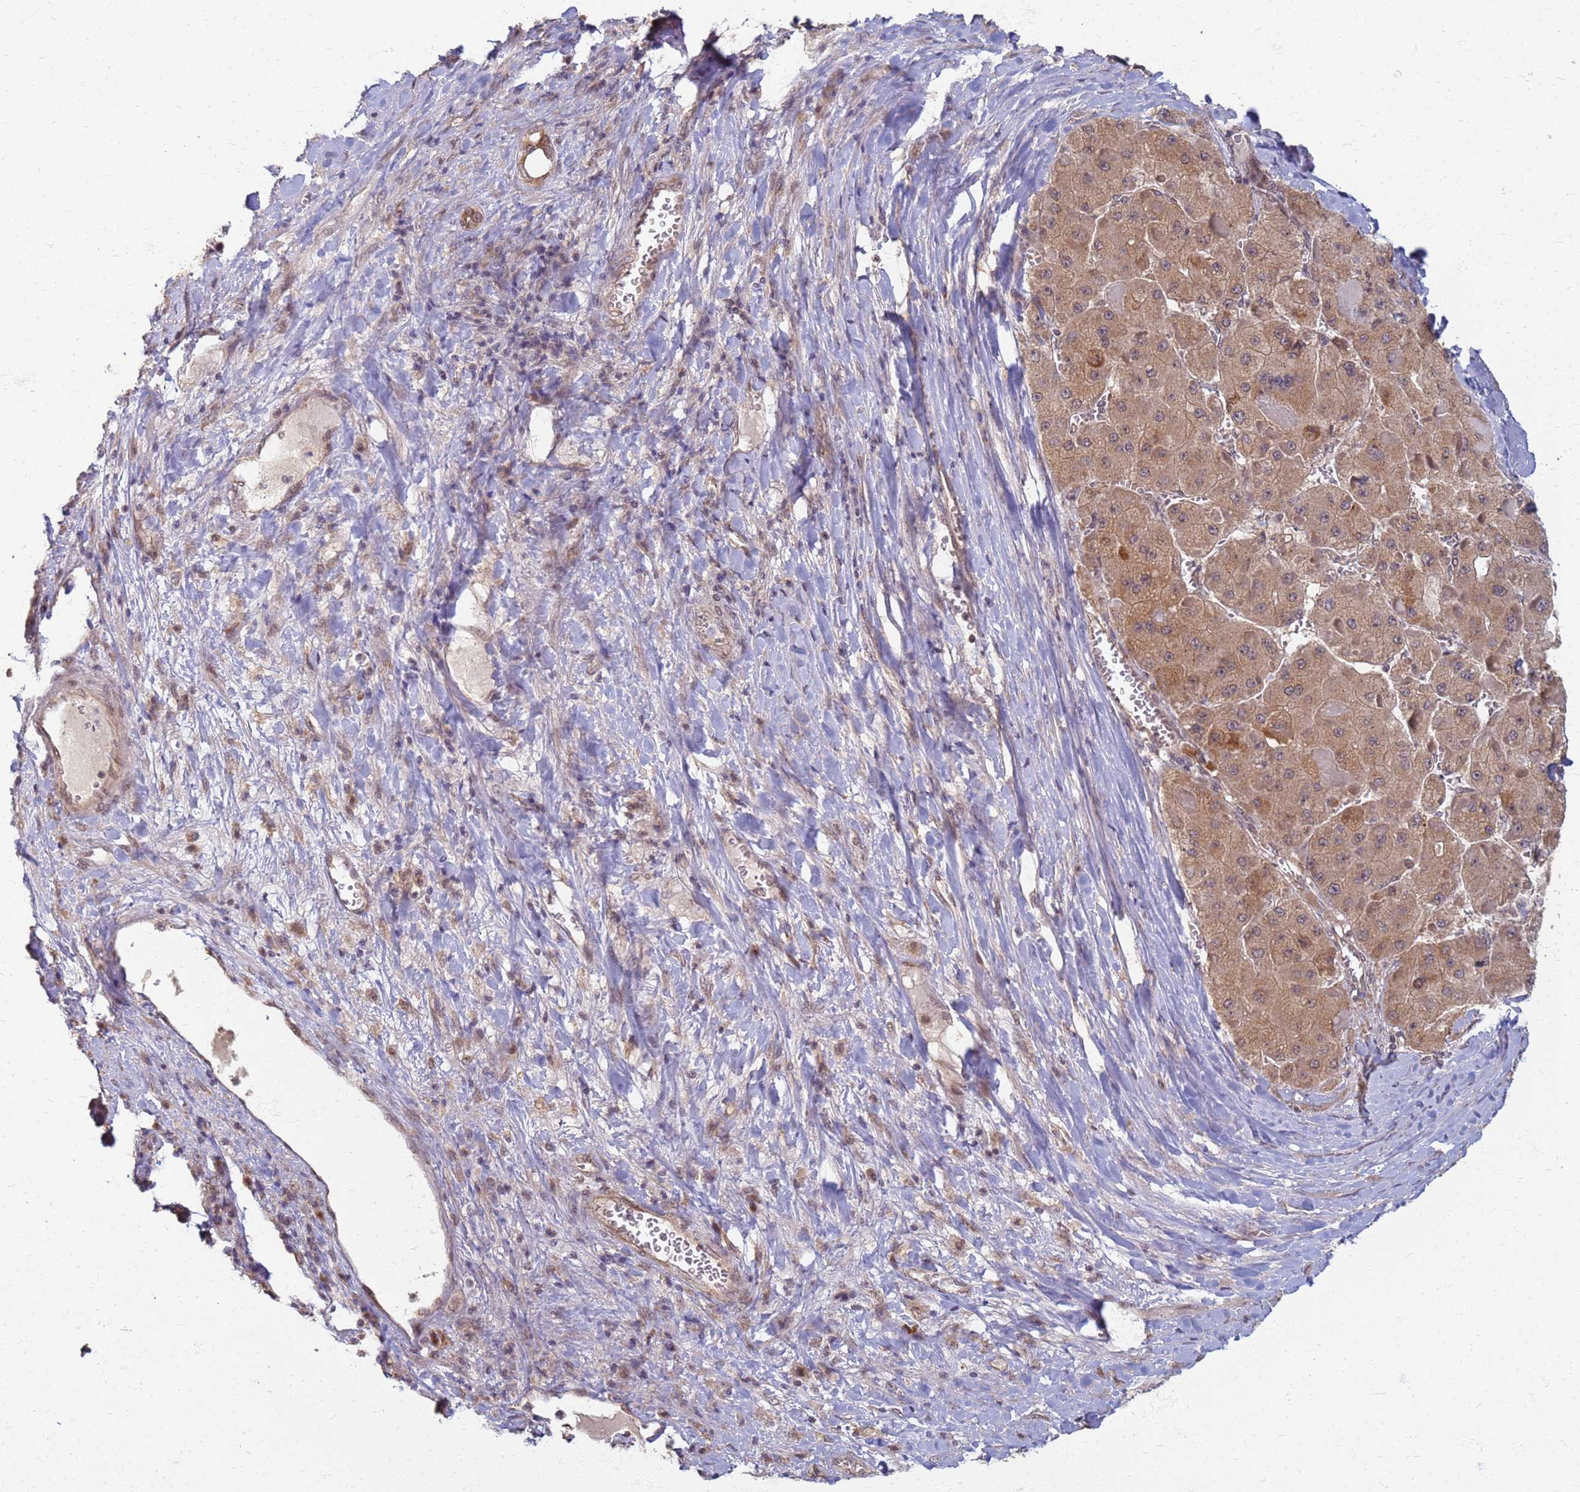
{"staining": {"intensity": "moderate", "quantity": ">75%", "location": "cytoplasmic/membranous"}, "tissue": "liver cancer", "cell_type": "Tumor cells", "image_type": "cancer", "snomed": [{"axis": "morphology", "description": "Carcinoma, Hepatocellular, NOS"}, {"axis": "topography", "description": "Liver"}], "caption": "About >75% of tumor cells in hepatocellular carcinoma (liver) show moderate cytoplasmic/membranous protein expression as visualized by brown immunohistochemical staining.", "gene": "ITGB4", "patient": {"sex": "female", "age": 73}}